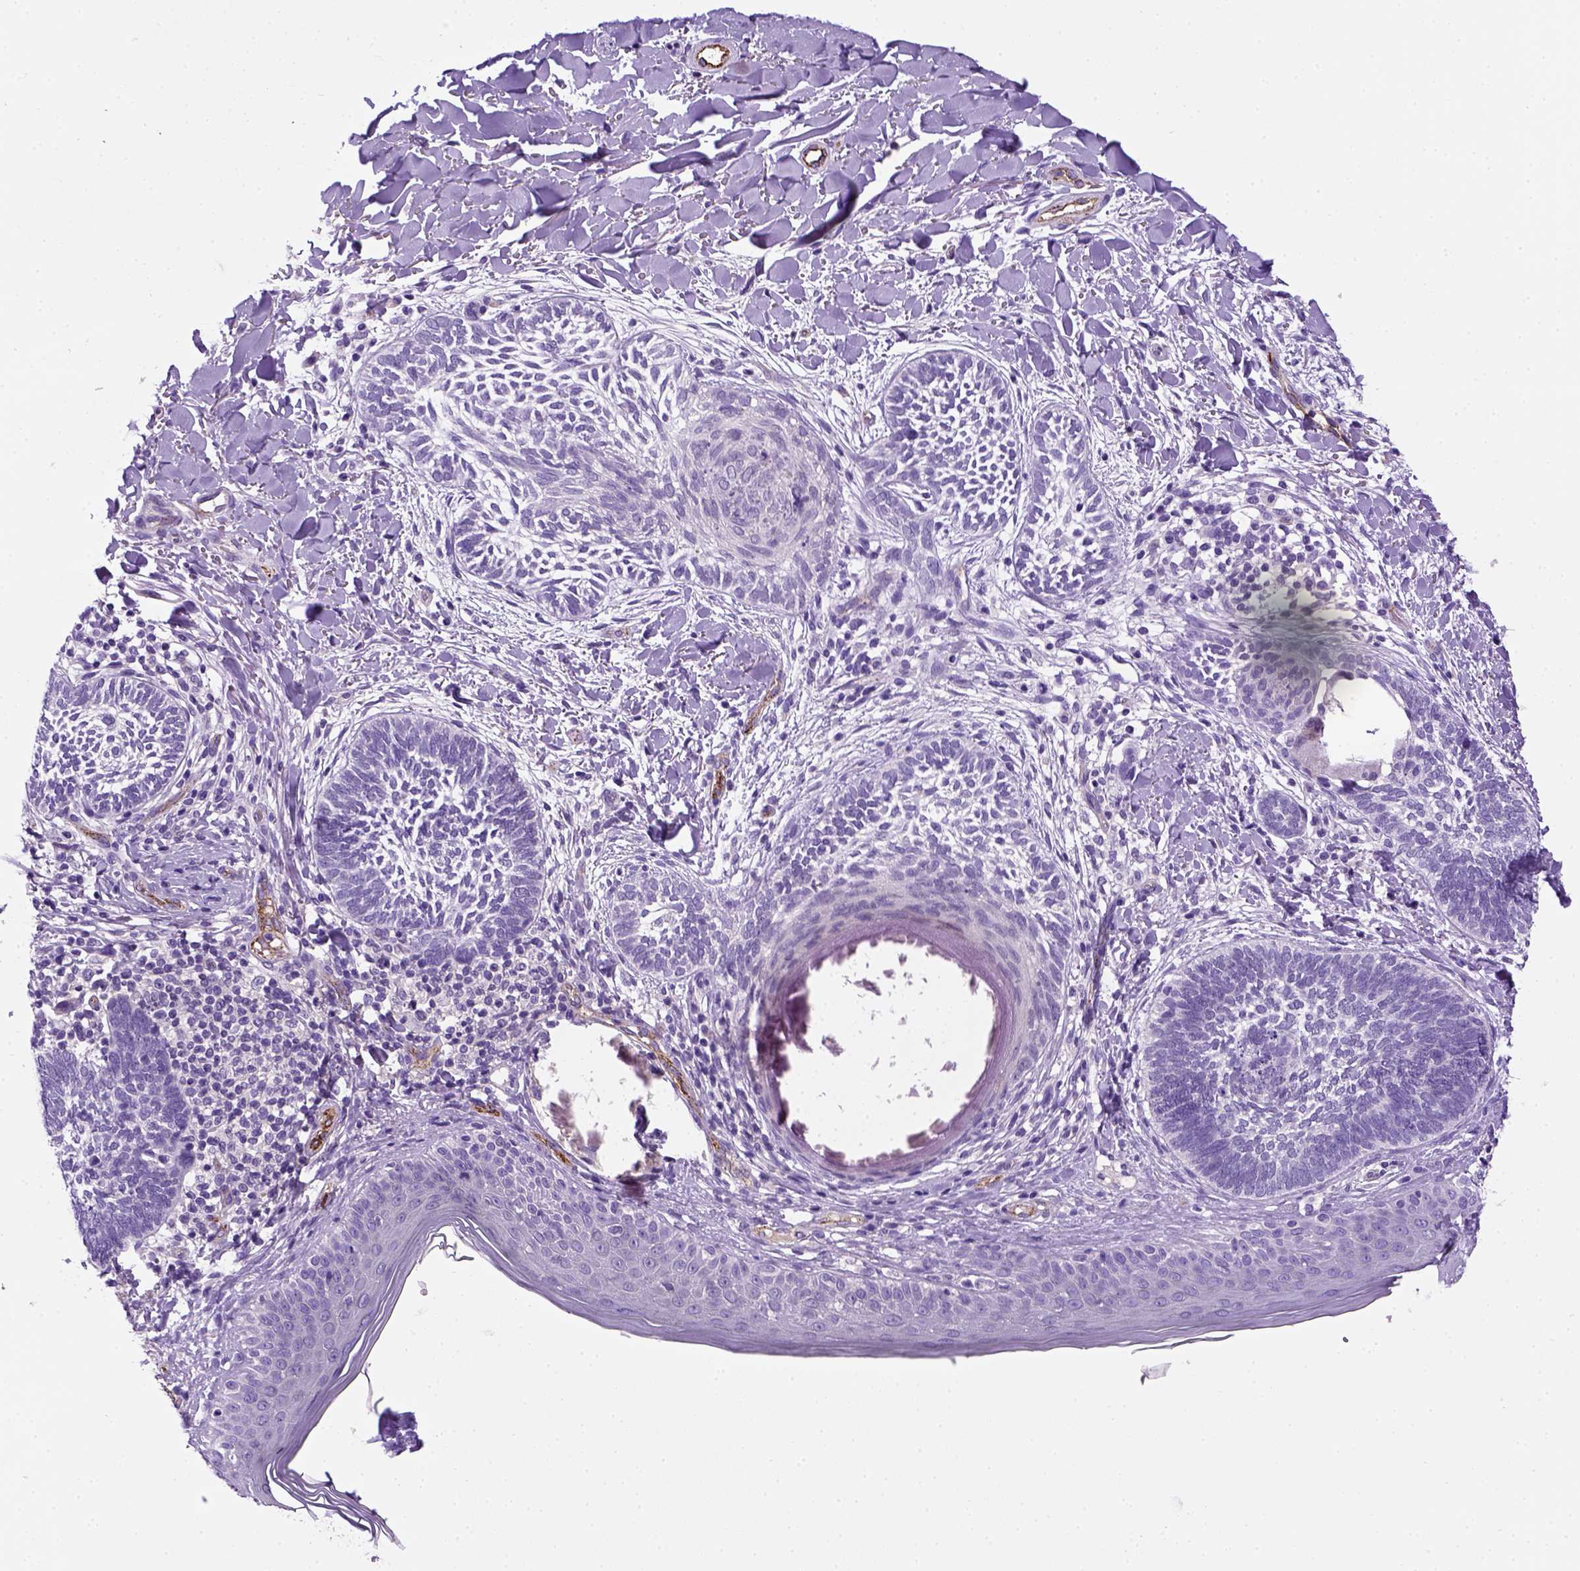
{"staining": {"intensity": "negative", "quantity": "none", "location": "none"}, "tissue": "skin cancer", "cell_type": "Tumor cells", "image_type": "cancer", "snomed": [{"axis": "morphology", "description": "Normal tissue, NOS"}, {"axis": "morphology", "description": "Basal cell carcinoma"}, {"axis": "topography", "description": "Skin"}], "caption": "Immunohistochemical staining of human skin basal cell carcinoma demonstrates no significant expression in tumor cells.", "gene": "VWF", "patient": {"sex": "male", "age": 46}}